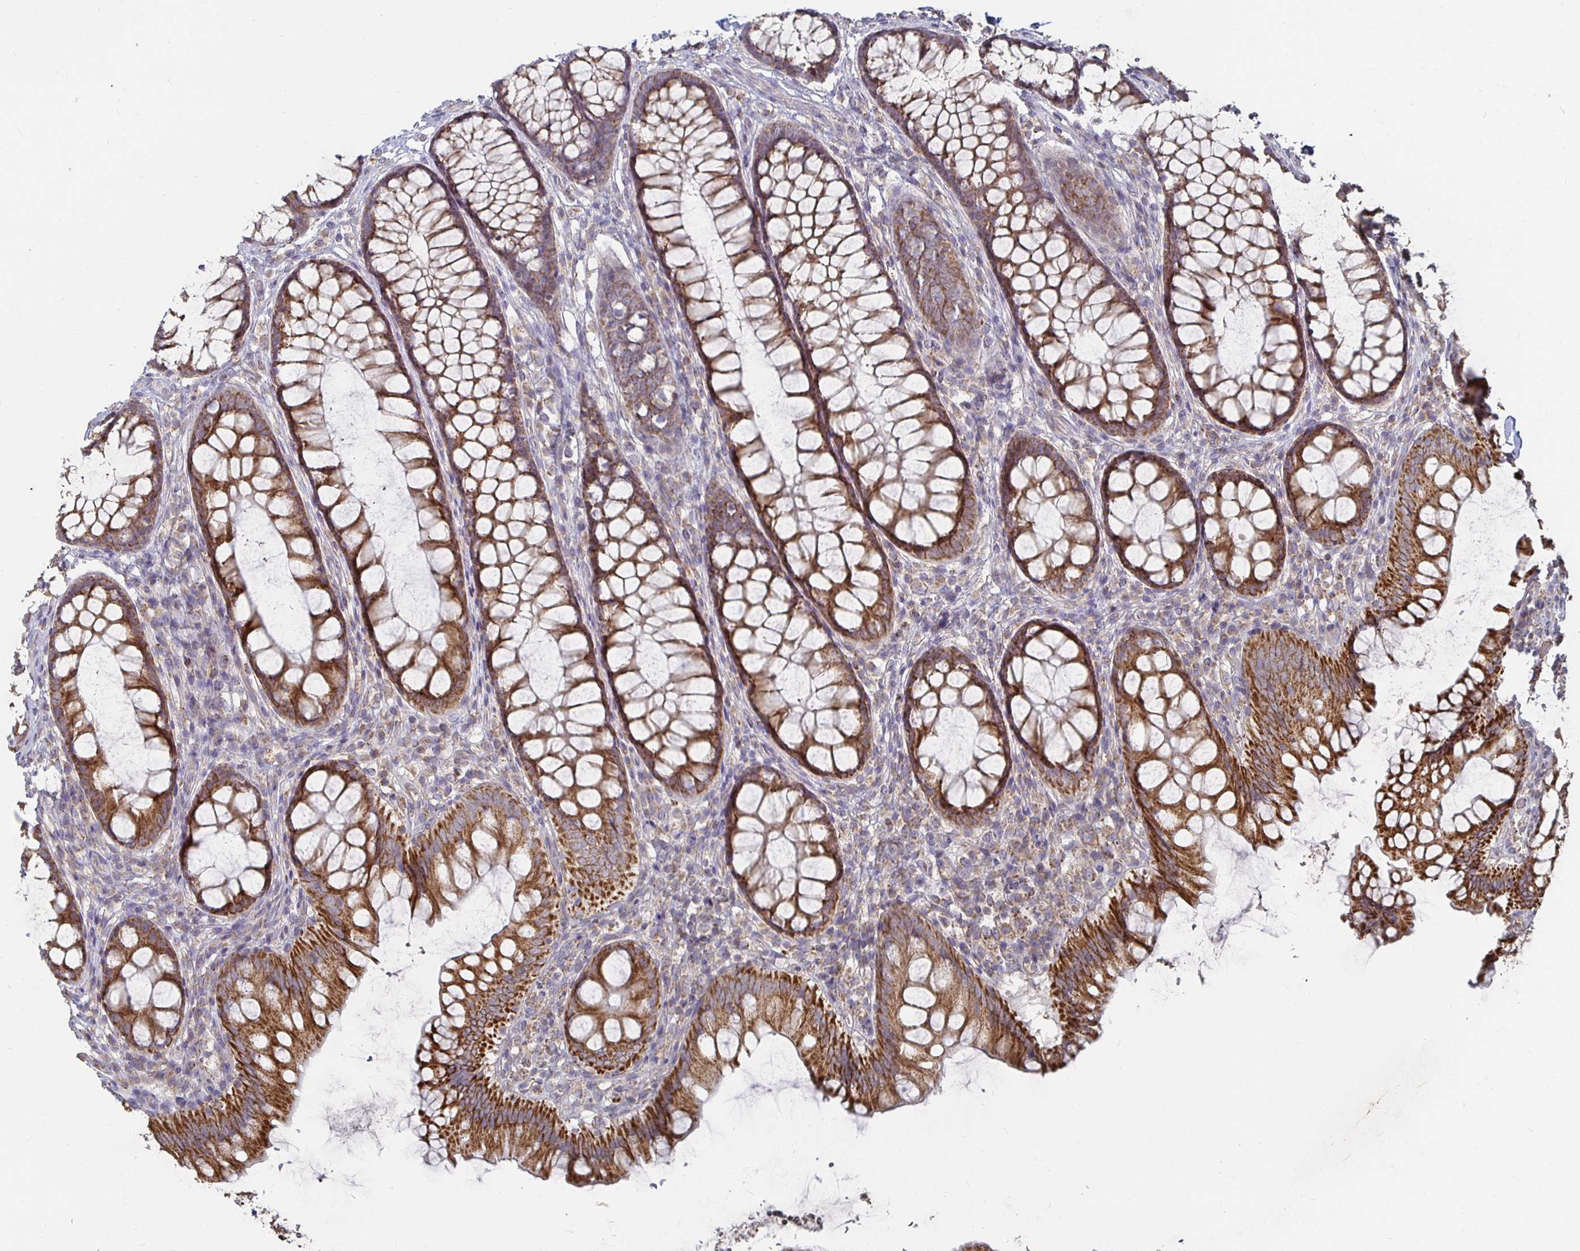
{"staining": {"intensity": "negative", "quantity": "none", "location": "none"}, "tissue": "colon", "cell_type": "Endothelial cells", "image_type": "normal", "snomed": [{"axis": "morphology", "description": "Normal tissue, NOS"}, {"axis": "morphology", "description": "Adenoma, NOS"}, {"axis": "topography", "description": "Soft tissue"}, {"axis": "topography", "description": "Colon"}], "caption": "Endothelial cells are negative for protein expression in unremarkable human colon. (DAB (3,3'-diaminobenzidine) IHC, high magnification).", "gene": "RNF144B", "patient": {"sex": "male", "age": 47}}